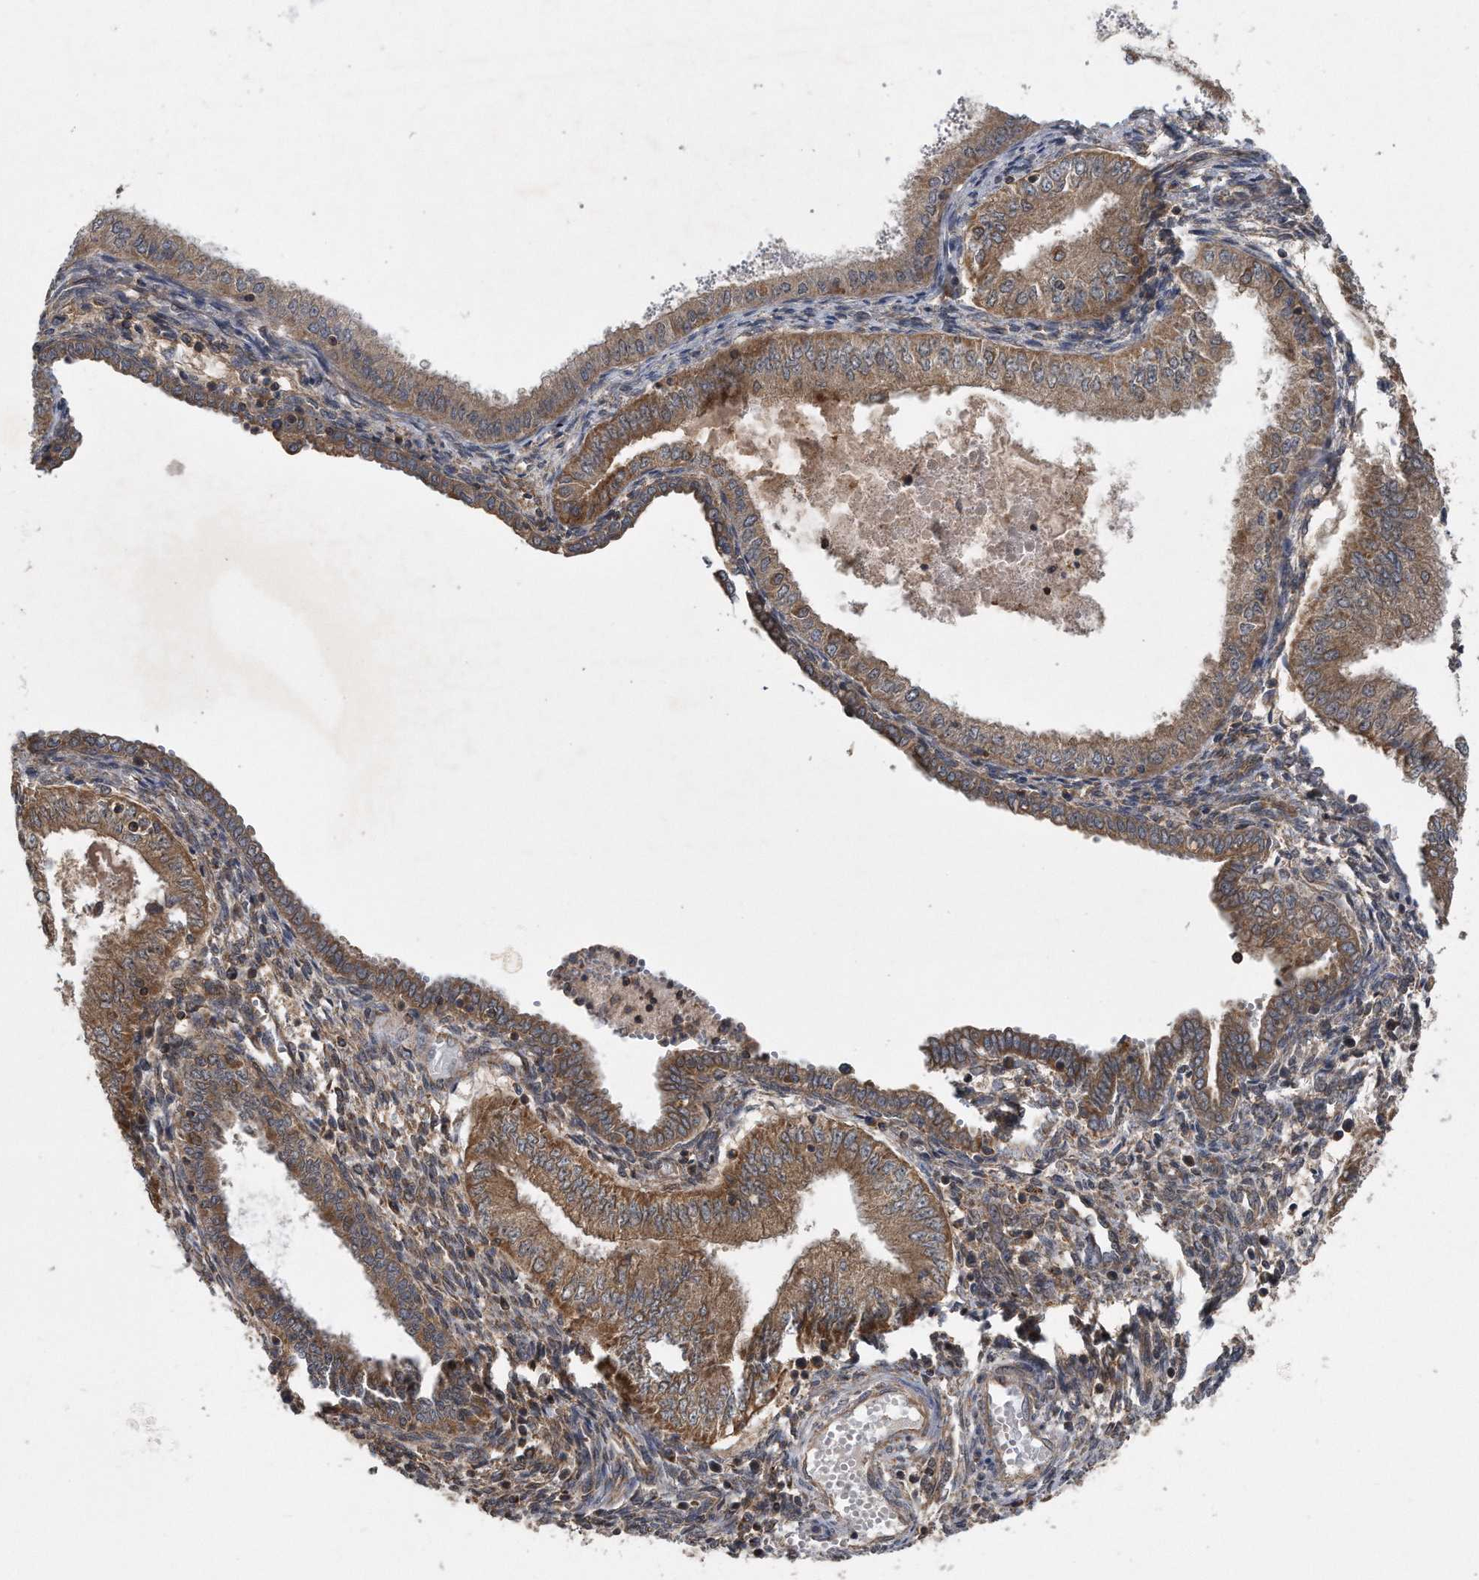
{"staining": {"intensity": "moderate", "quantity": ">75%", "location": "cytoplasmic/membranous"}, "tissue": "endometrial cancer", "cell_type": "Tumor cells", "image_type": "cancer", "snomed": [{"axis": "morphology", "description": "Normal tissue, NOS"}, {"axis": "morphology", "description": "Adenocarcinoma, NOS"}, {"axis": "topography", "description": "Endometrium"}], "caption": "A brown stain shows moderate cytoplasmic/membranous expression of a protein in endometrial cancer tumor cells.", "gene": "ALPK2", "patient": {"sex": "female", "age": 53}}